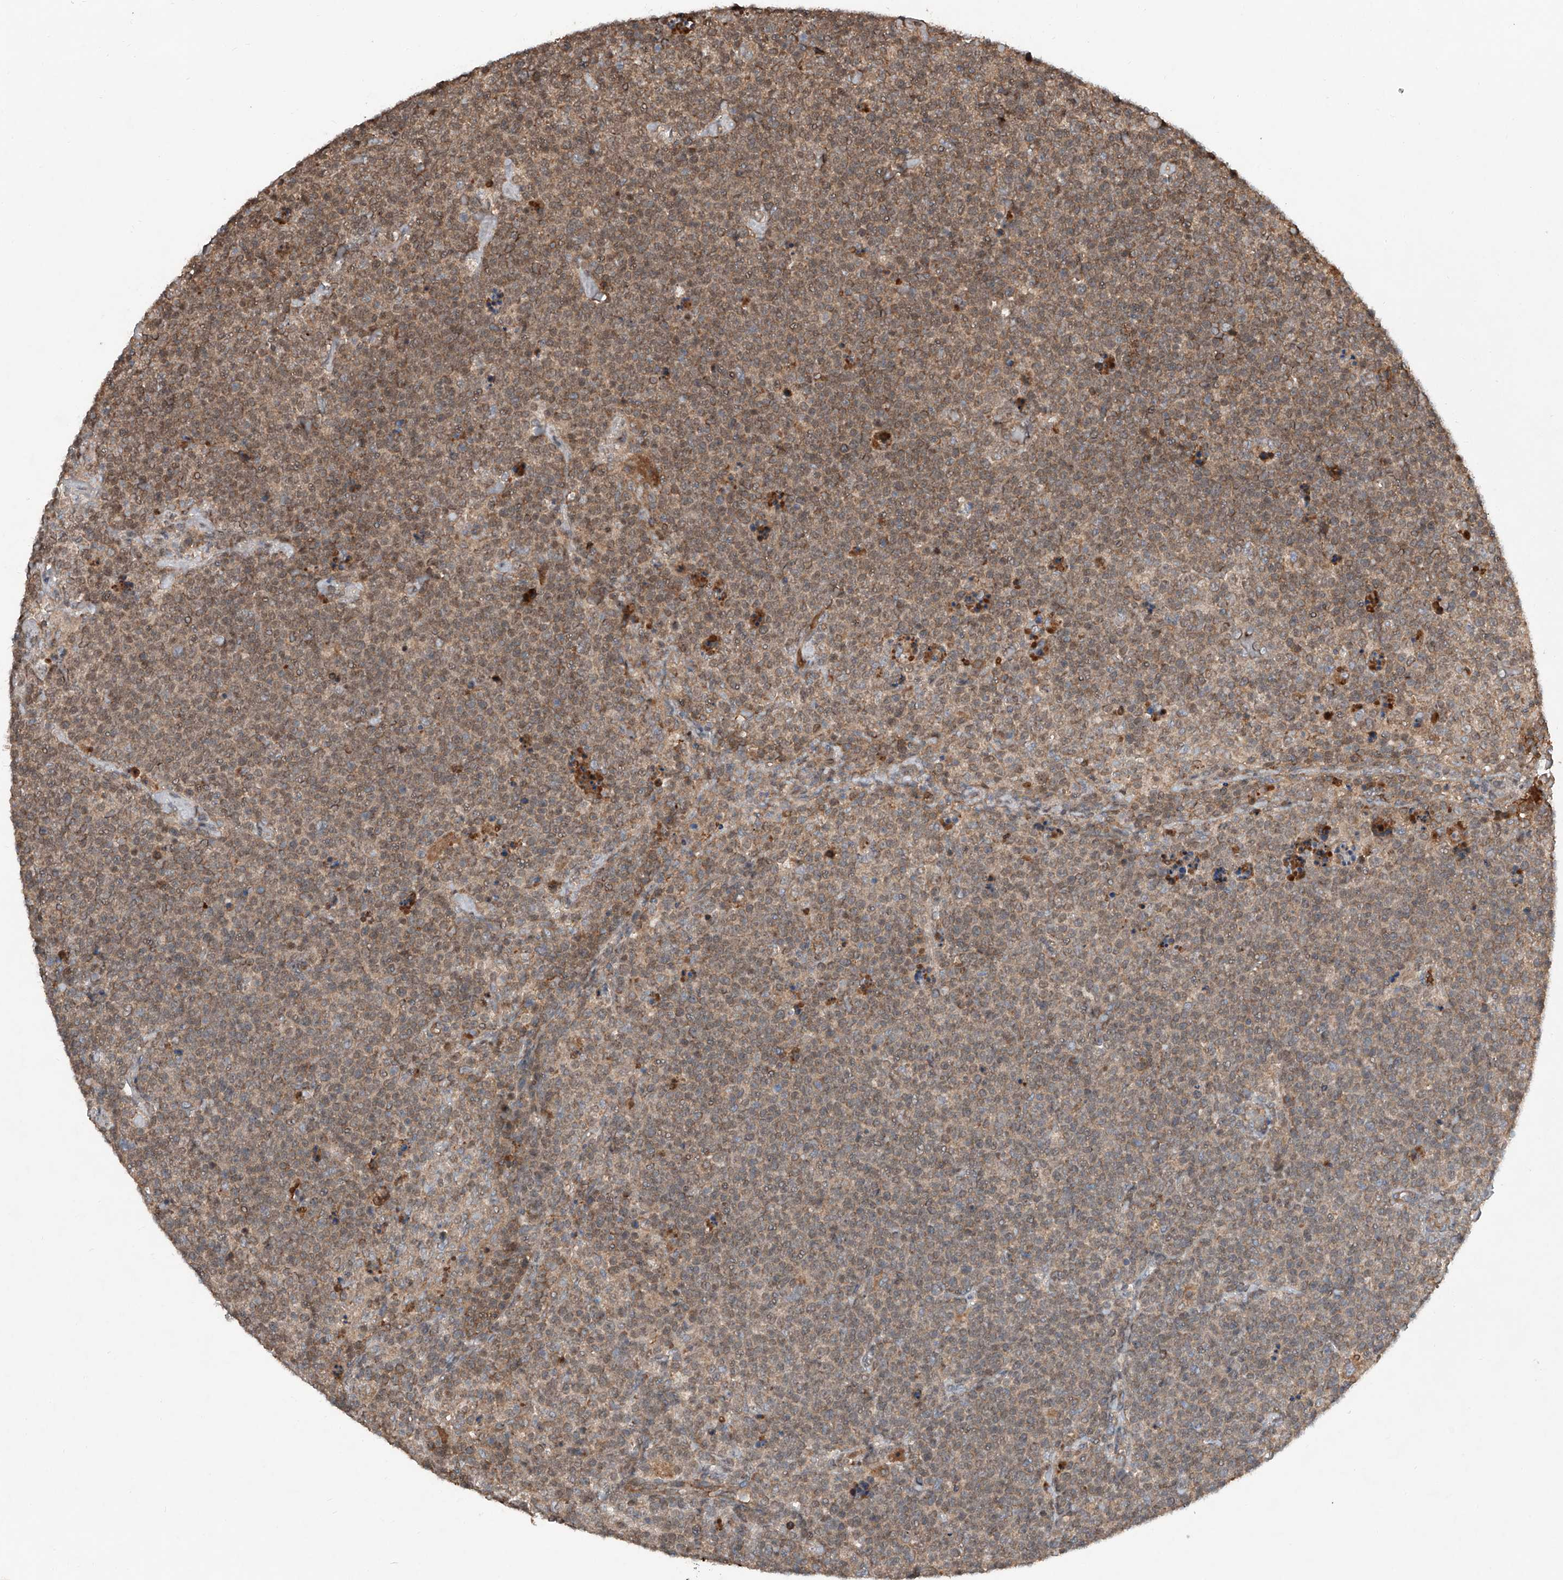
{"staining": {"intensity": "moderate", "quantity": "25%-75%", "location": "cytoplasmic/membranous"}, "tissue": "lymphoma", "cell_type": "Tumor cells", "image_type": "cancer", "snomed": [{"axis": "morphology", "description": "Malignant lymphoma, non-Hodgkin's type, High grade"}, {"axis": "topography", "description": "Lymph node"}], "caption": "Immunohistochemistry (IHC) of malignant lymphoma, non-Hodgkin's type (high-grade) demonstrates medium levels of moderate cytoplasmic/membranous positivity in about 25%-75% of tumor cells.", "gene": "ADAM23", "patient": {"sex": "male", "age": 61}}